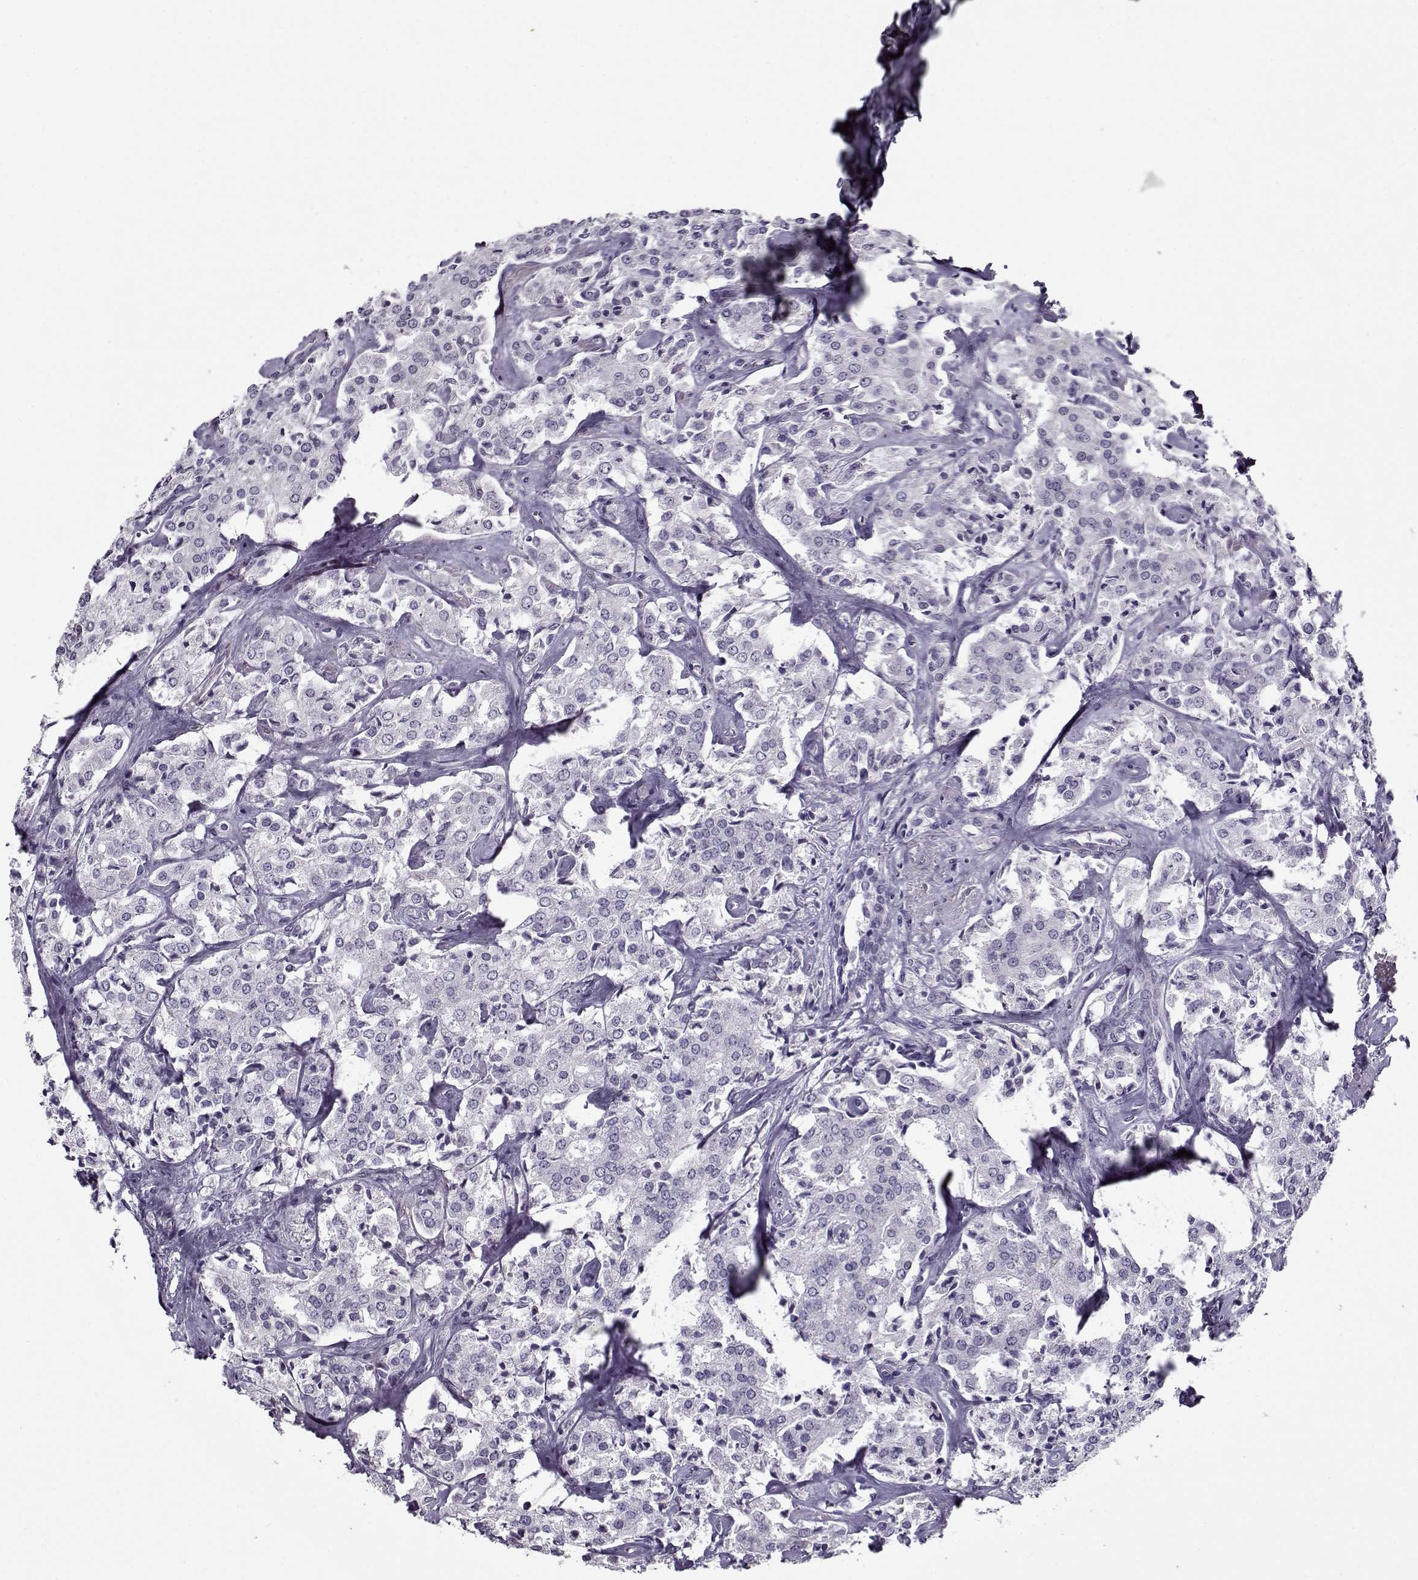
{"staining": {"intensity": "negative", "quantity": "none", "location": "none"}, "tissue": "prostate cancer", "cell_type": "Tumor cells", "image_type": "cancer", "snomed": [{"axis": "morphology", "description": "Adenocarcinoma, NOS"}, {"axis": "topography", "description": "Prostate"}], "caption": "Immunohistochemical staining of prostate cancer reveals no significant expression in tumor cells.", "gene": "CIBAR1", "patient": {"sex": "male", "age": 66}}